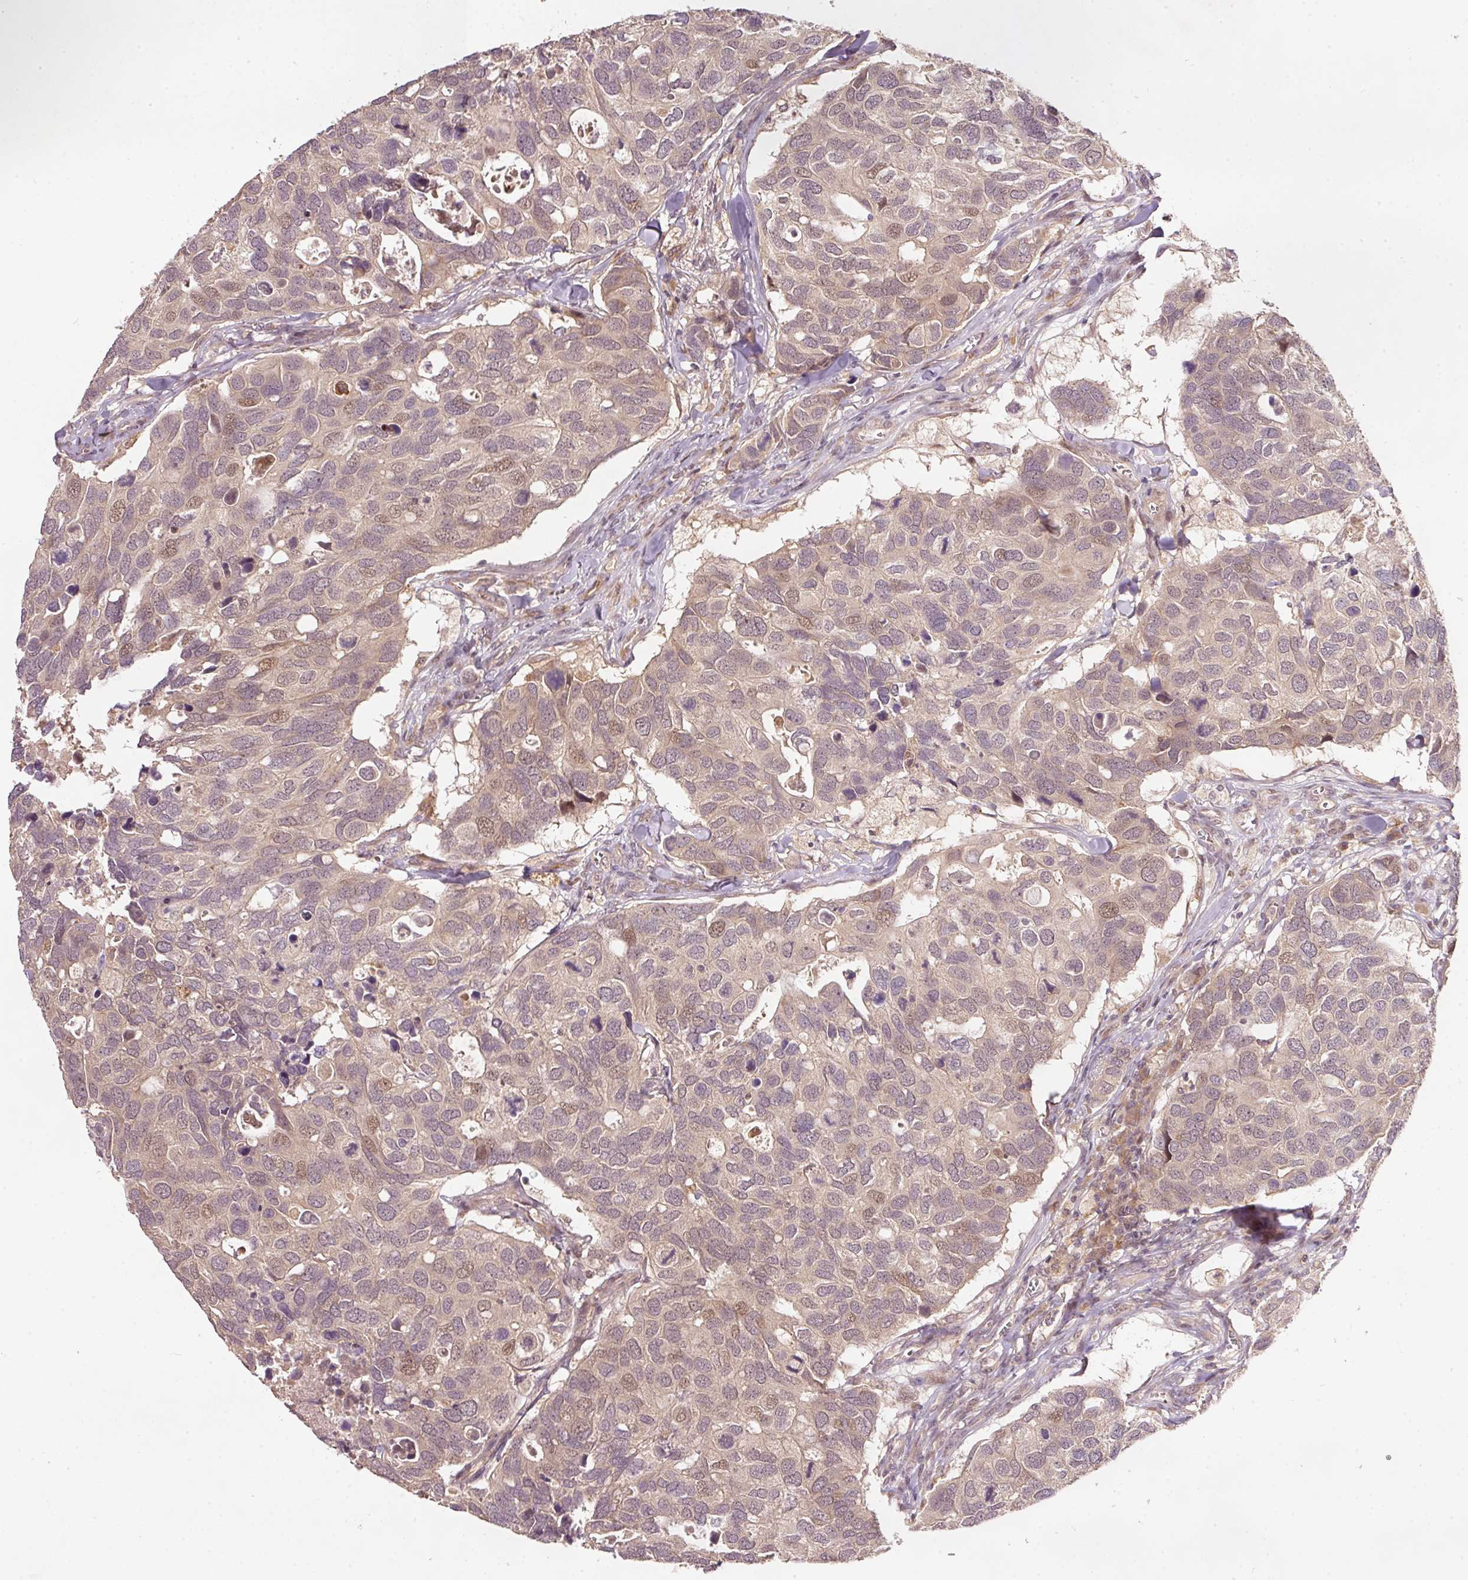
{"staining": {"intensity": "weak", "quantity": "<25%", "location": "nuclear"}, "tissue": "breast cancer", "cell_type": "Tumor cells", "image_type": "cancer", "snomed": [{"axis": "morphology", "description": "Duct carcinoma"}, {"axis": "topography", "description": "Breast"}], "caption": "This is an immunohistochemistry (IHC) photomicrograph of human breast cancer. There is no staining in tumor cells.", "gene": "PCDHB1", "patient": {"sex": "female", "age": 83}}